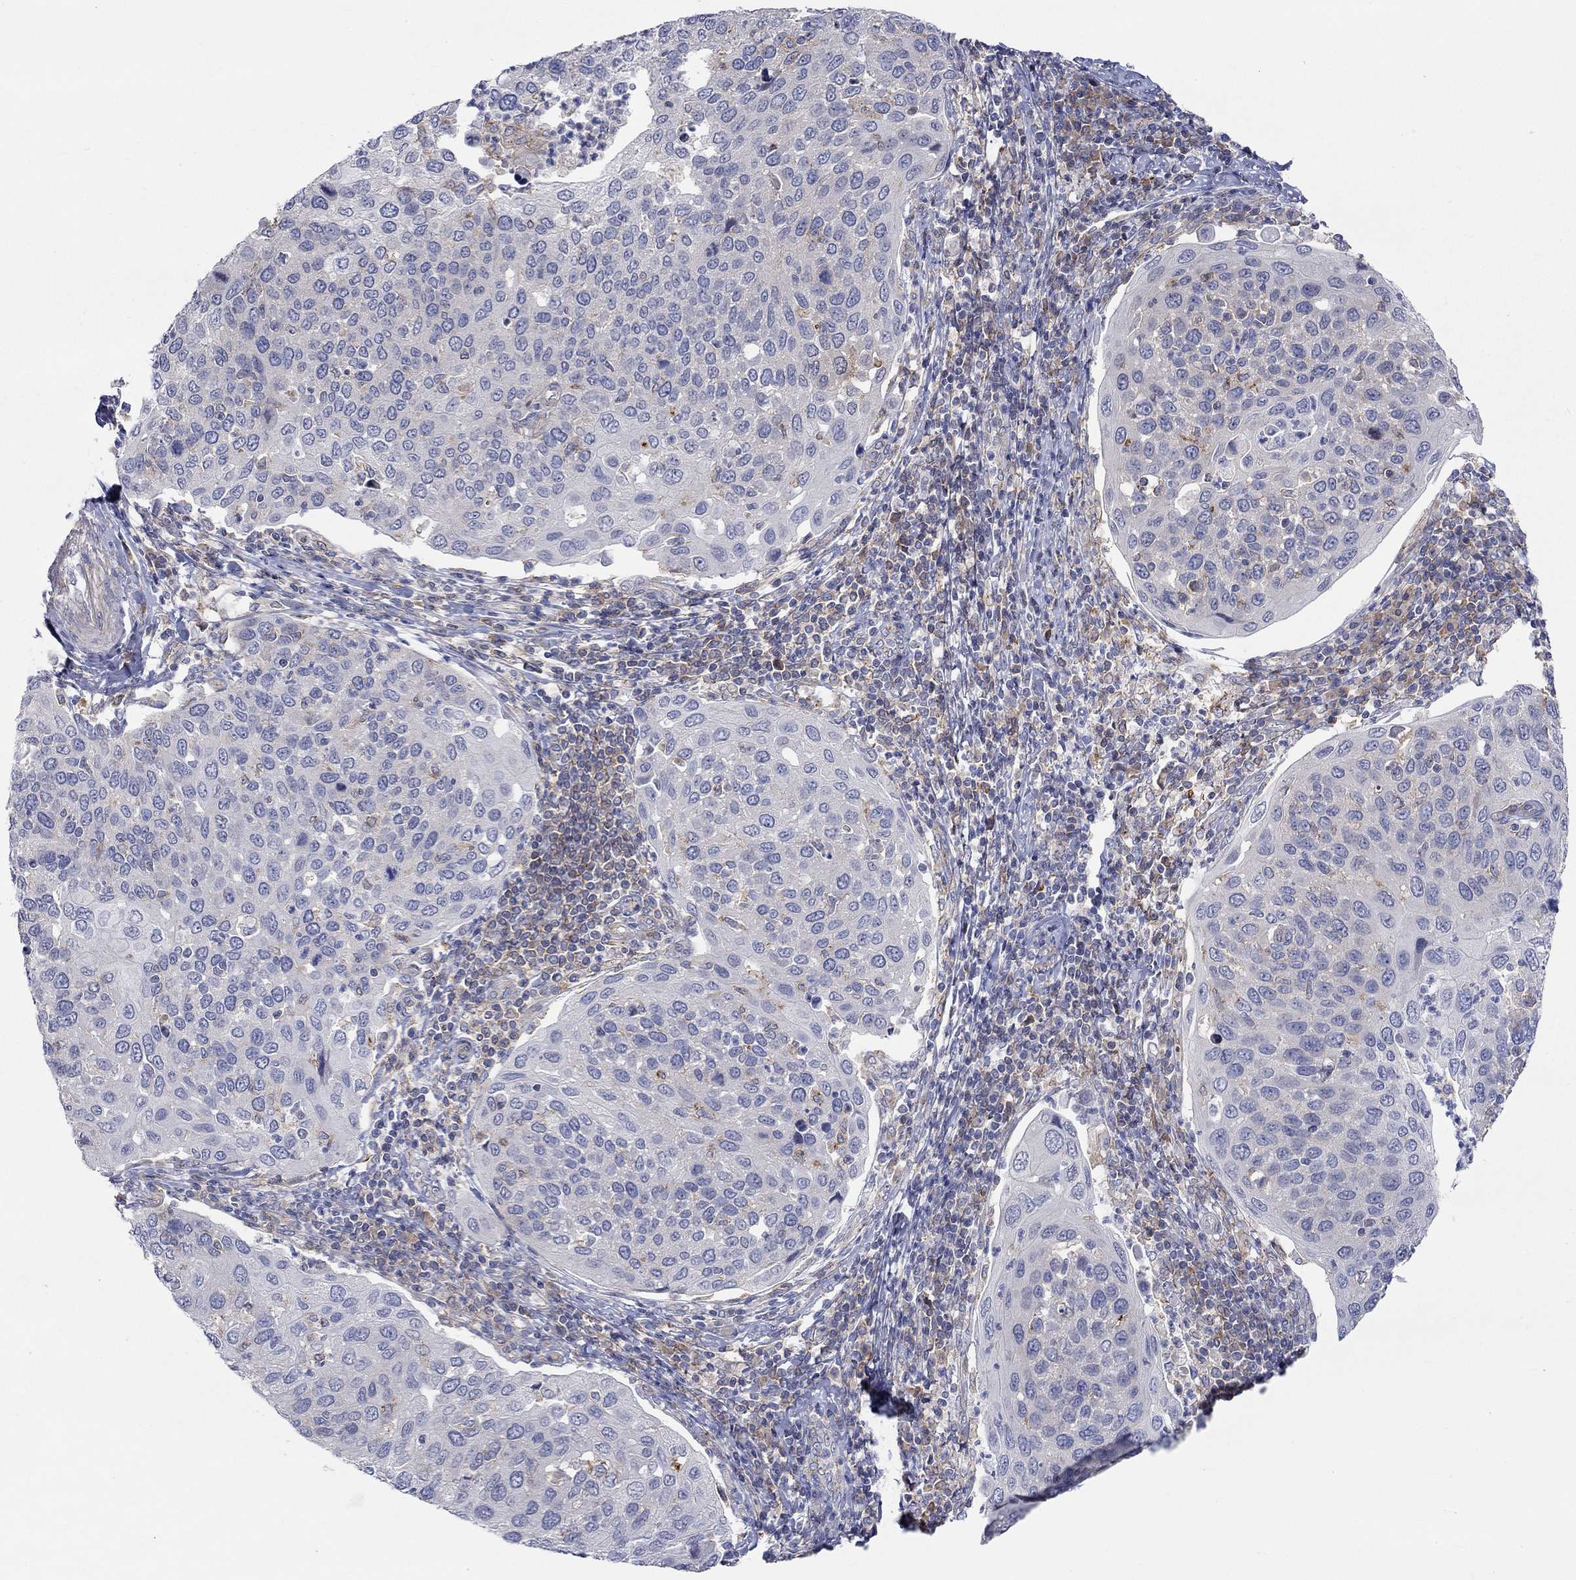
{"staining": {"intensity": "weak", "quantity": "<25%", "location": "cytoplasmic/membranous"}, "tissue": "cervical cancer", "cell_type": "Tumor cells", "image_type": "cancer", "snomed": [{"axis": "morphology", "description": "Squamous cell carcinoma, NOS"}, {"axis": "topography", "description": "Cervix"}], "caption": "Tumor cells show no significant protein expression in cervical squamous cell carcinoma.", "gene": "PCDHGA10", "patient": {"sex": "female", "age": 54}}